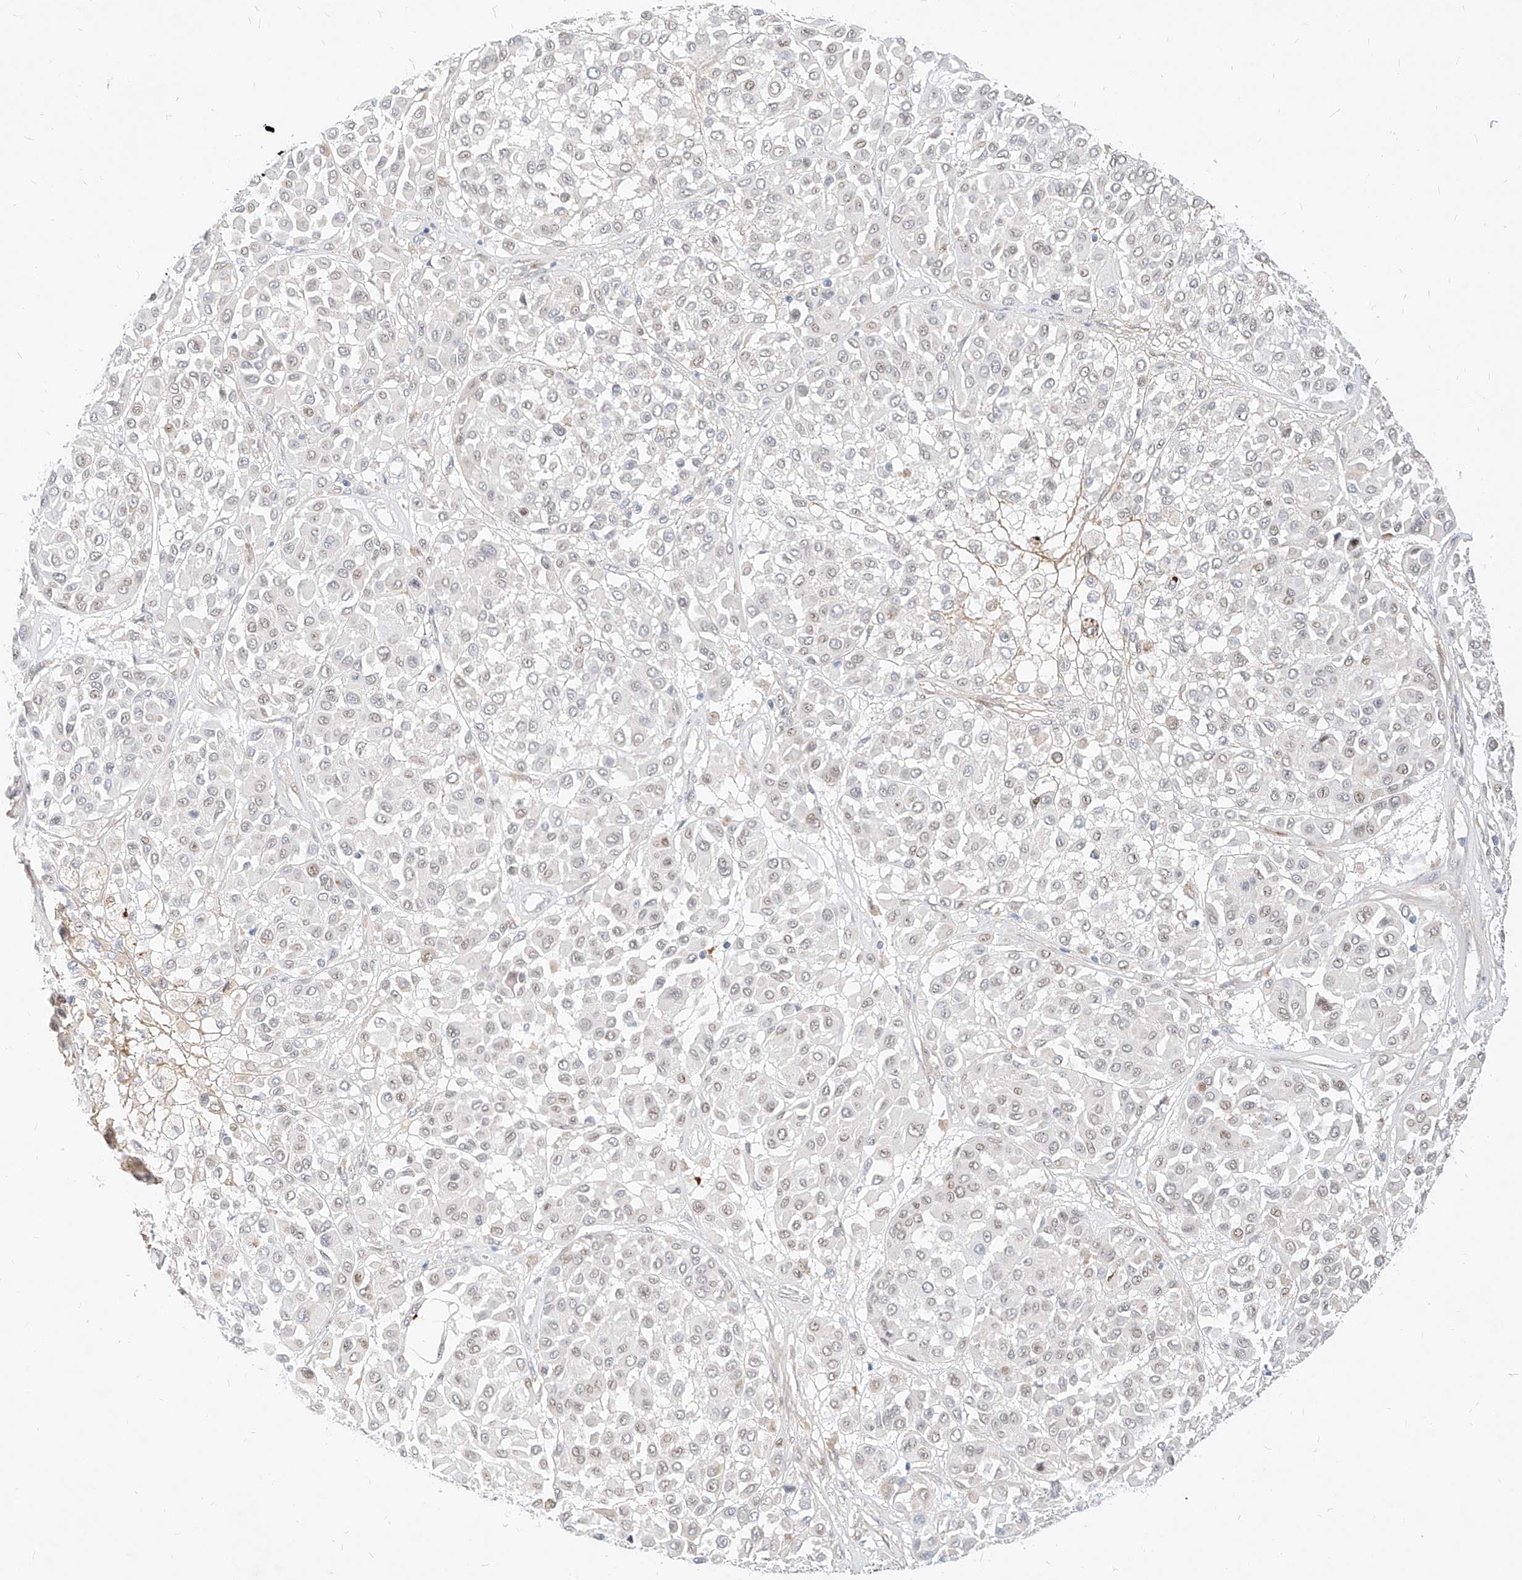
{"staining": {"intensity": "negative", "quantity": "none", "location": "none"}, "tissue": "melanoma", "cell_type": "Tumor cells", "image_type": "cancer", "snomed": [{"axis": "morphology", "description": "Malignant melanoma, Metastatic site"}, {"axis": "topography", "description": "Soft tissue"}], "caption": "This is an immunohistochemistry (IHC) micrograph of malignant melanoma (metastatic site). There is no expression in tumor cells.", "gene": "CBX8", "patient": {"sex": "male", "age": 41}}